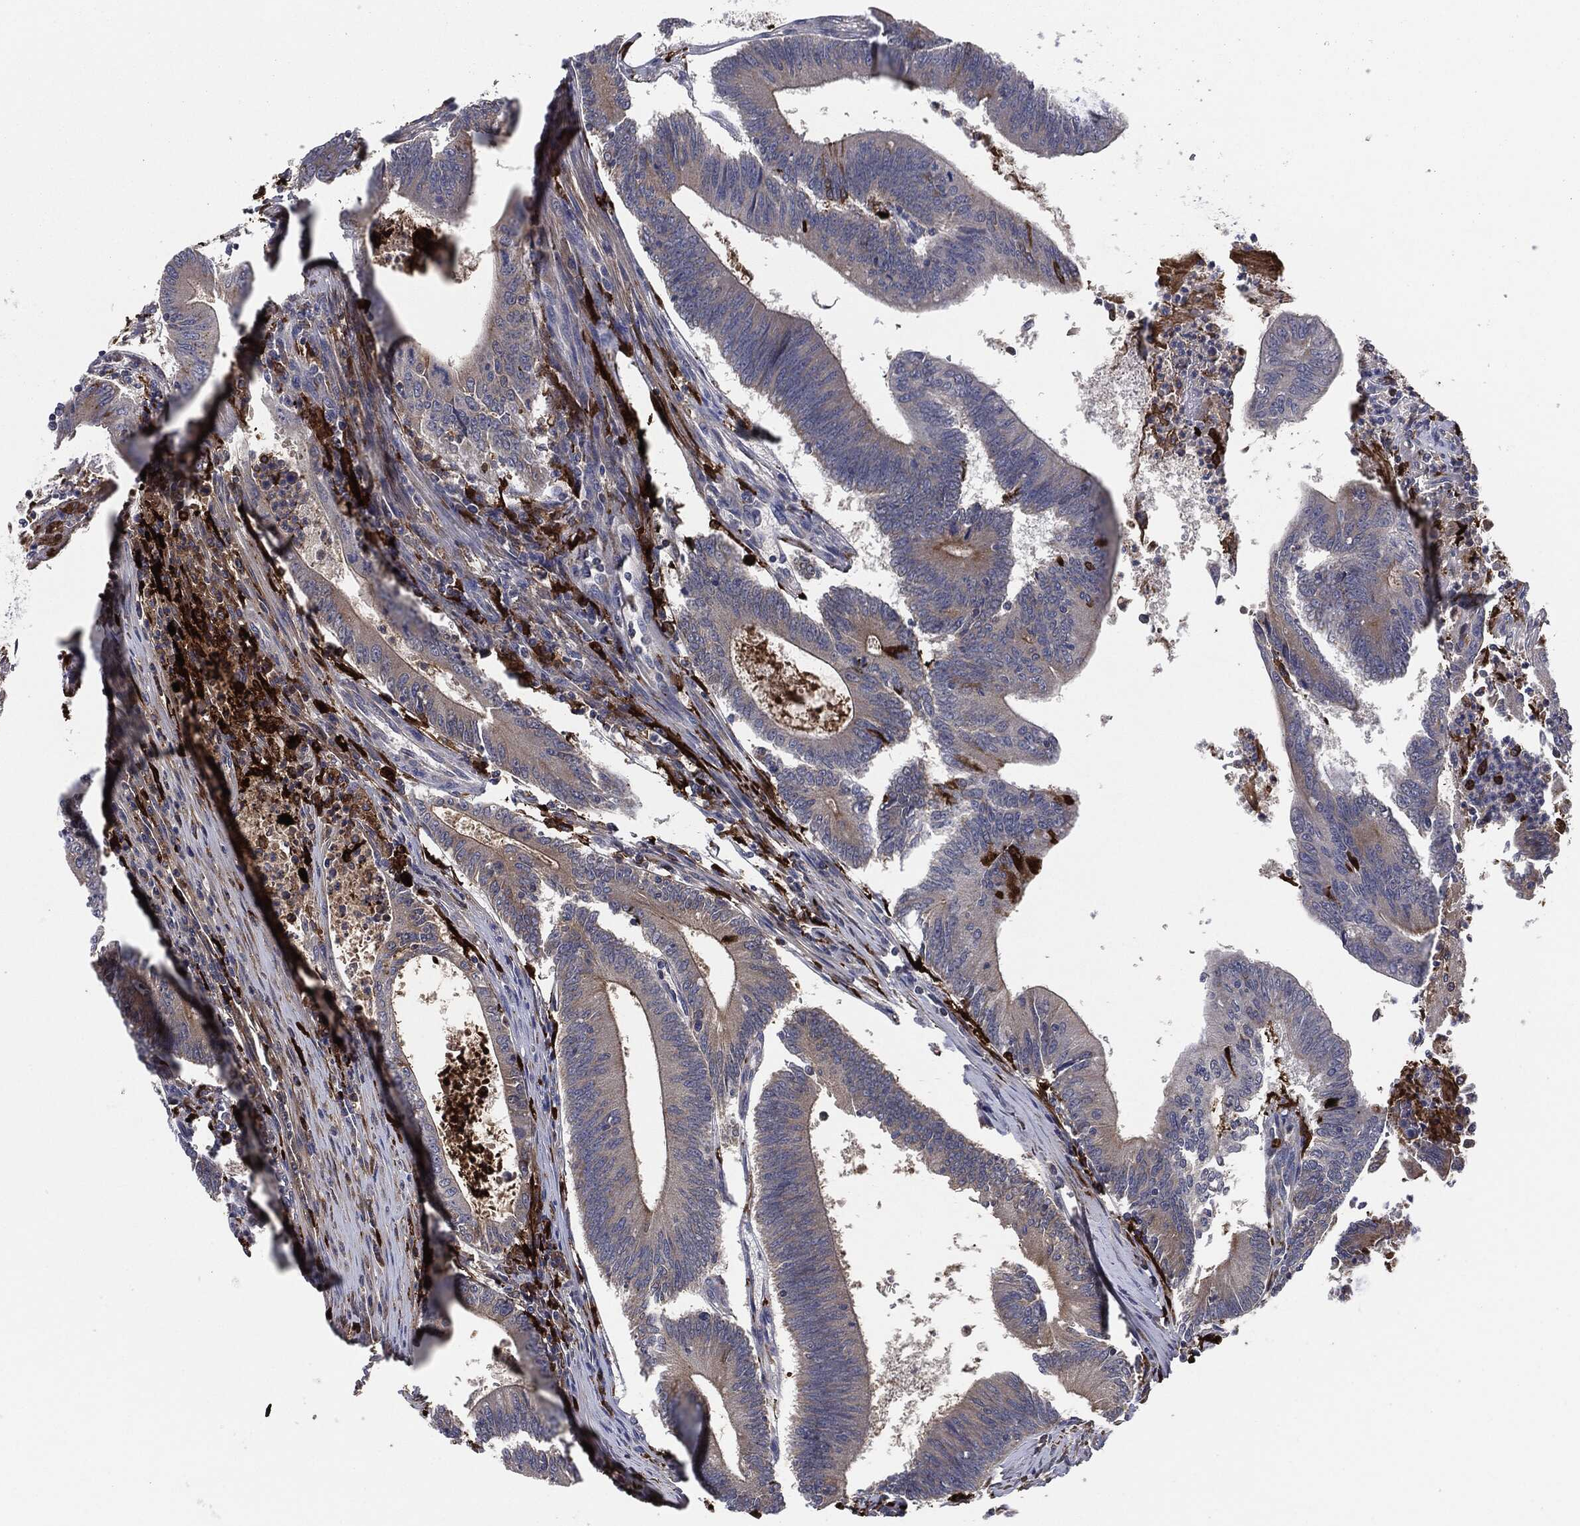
{"staining": {"intensity": "weak", "quantity": "<25%", "location": "cytoplasmic/membranous"}, "tissue": "colorectal cancer", "cell_type": "Tumor cells", "image_type": "cancer", "snomed": [{"axis": "morphology", "description": "Adenocarcinoma, NOS"}, {"axis": "topography", "description": "Colon"}], "caption": "Immunohistochemistry (IHC) image of neoplastic tissue: colorectal cancer stained with DAB demonstrates no significant protein staining in tumor cells. (DAB IHC, high magnification).", "gene": "TMEM11", "patient": {"sex": "female", "age": 70}}